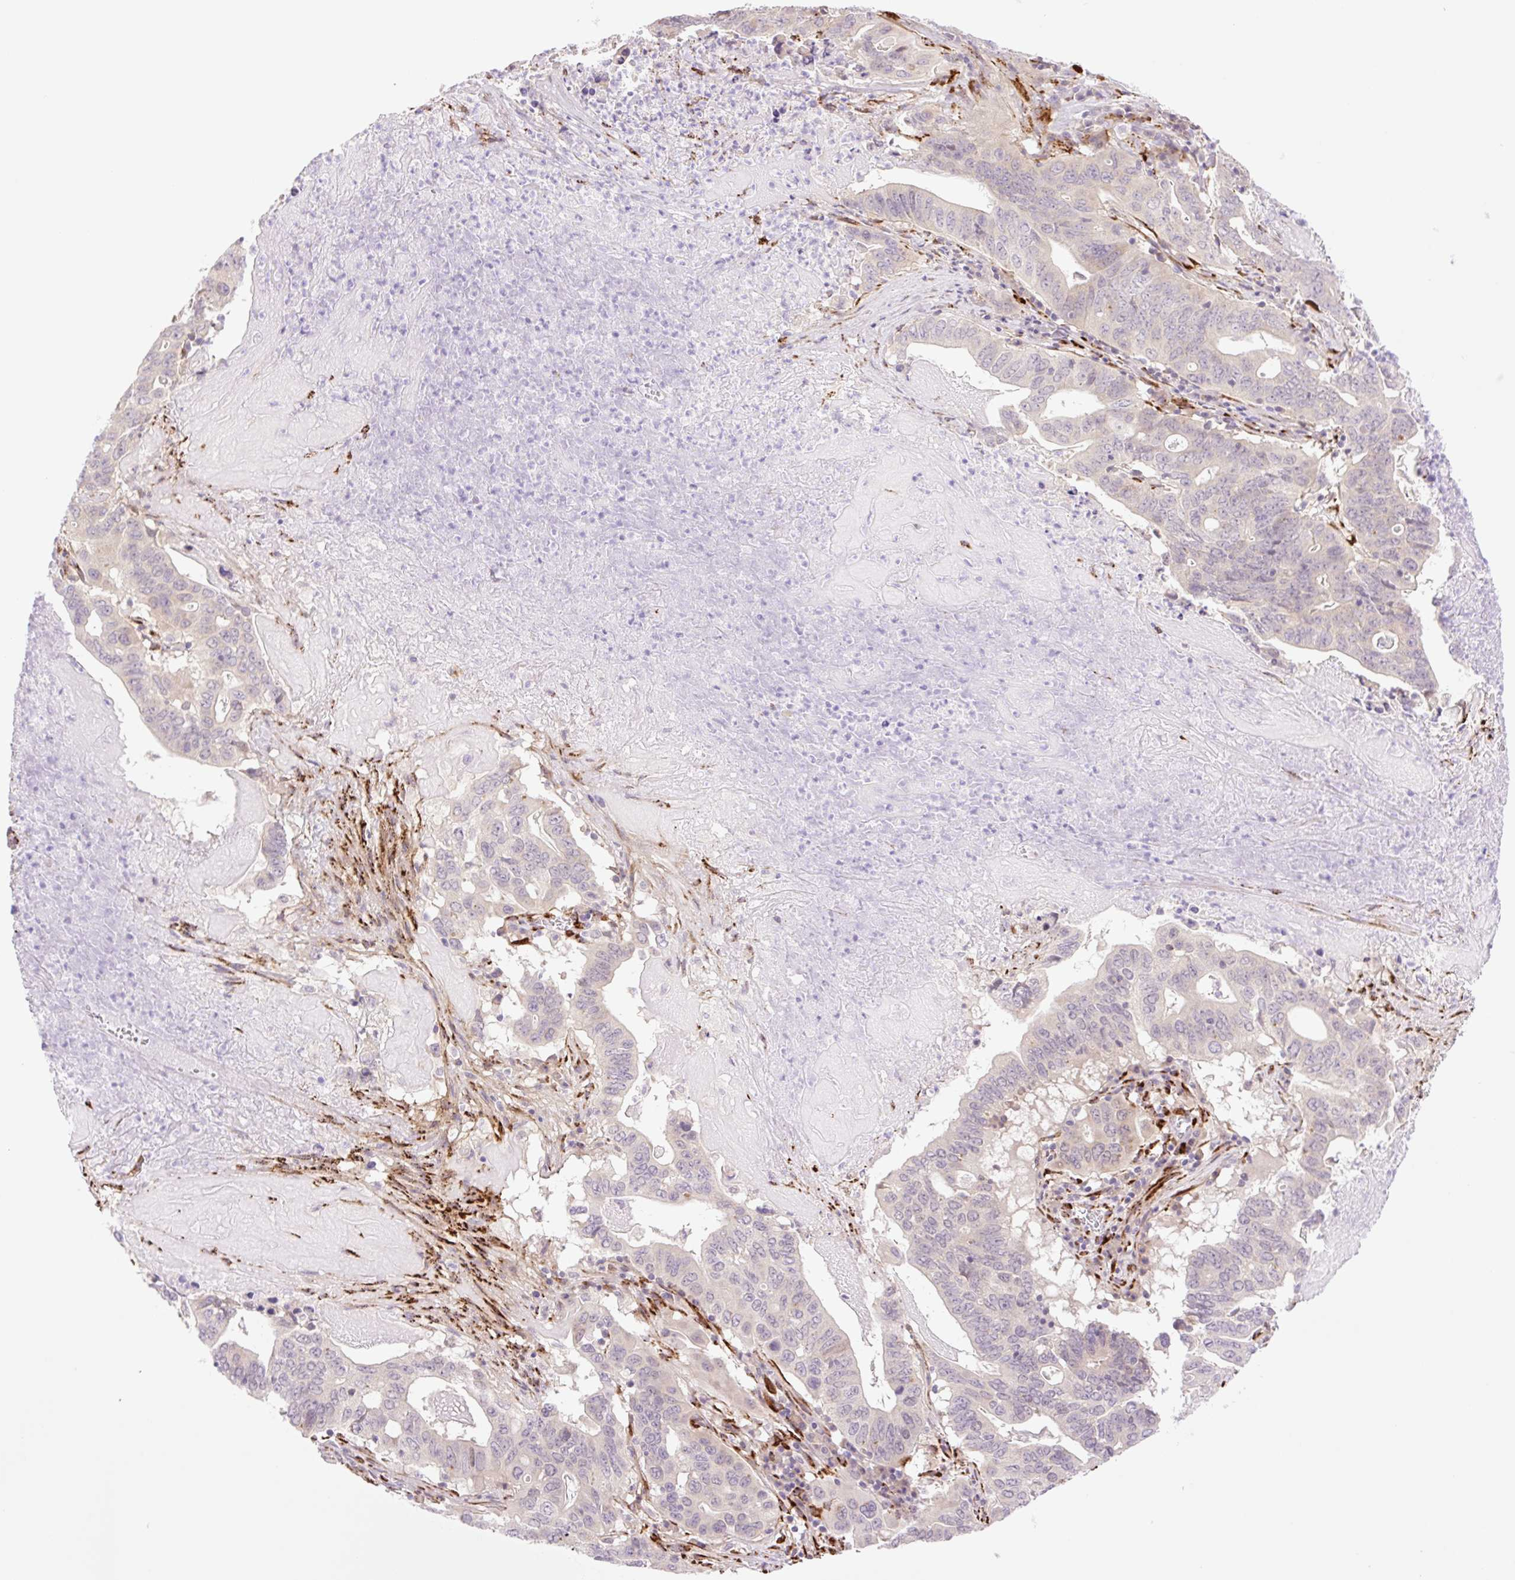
{"staining": {"intensity": "negative", "quantity": "none", "location": "none"}, "tissue": "lung cancer", "cell_type": "Tumor cells", "image_type": "cancer", "snomed": [{"axis": "morphology", "description": "Adenocarcinoma, NOS"}, {"axis": "topography", "description": "Lung"}], "caption": "DAB (3,3'-diaminobenzidine) immunohistochemical staining of lung adenocarcinoma reveals no significant positivity in tumor cells. The staining is performed using DAB brown chromogen with nuclei counter-stained in using hematoxylin.", "gene": "COL5A1", "patient": {"sex": "female", "age": 60}}